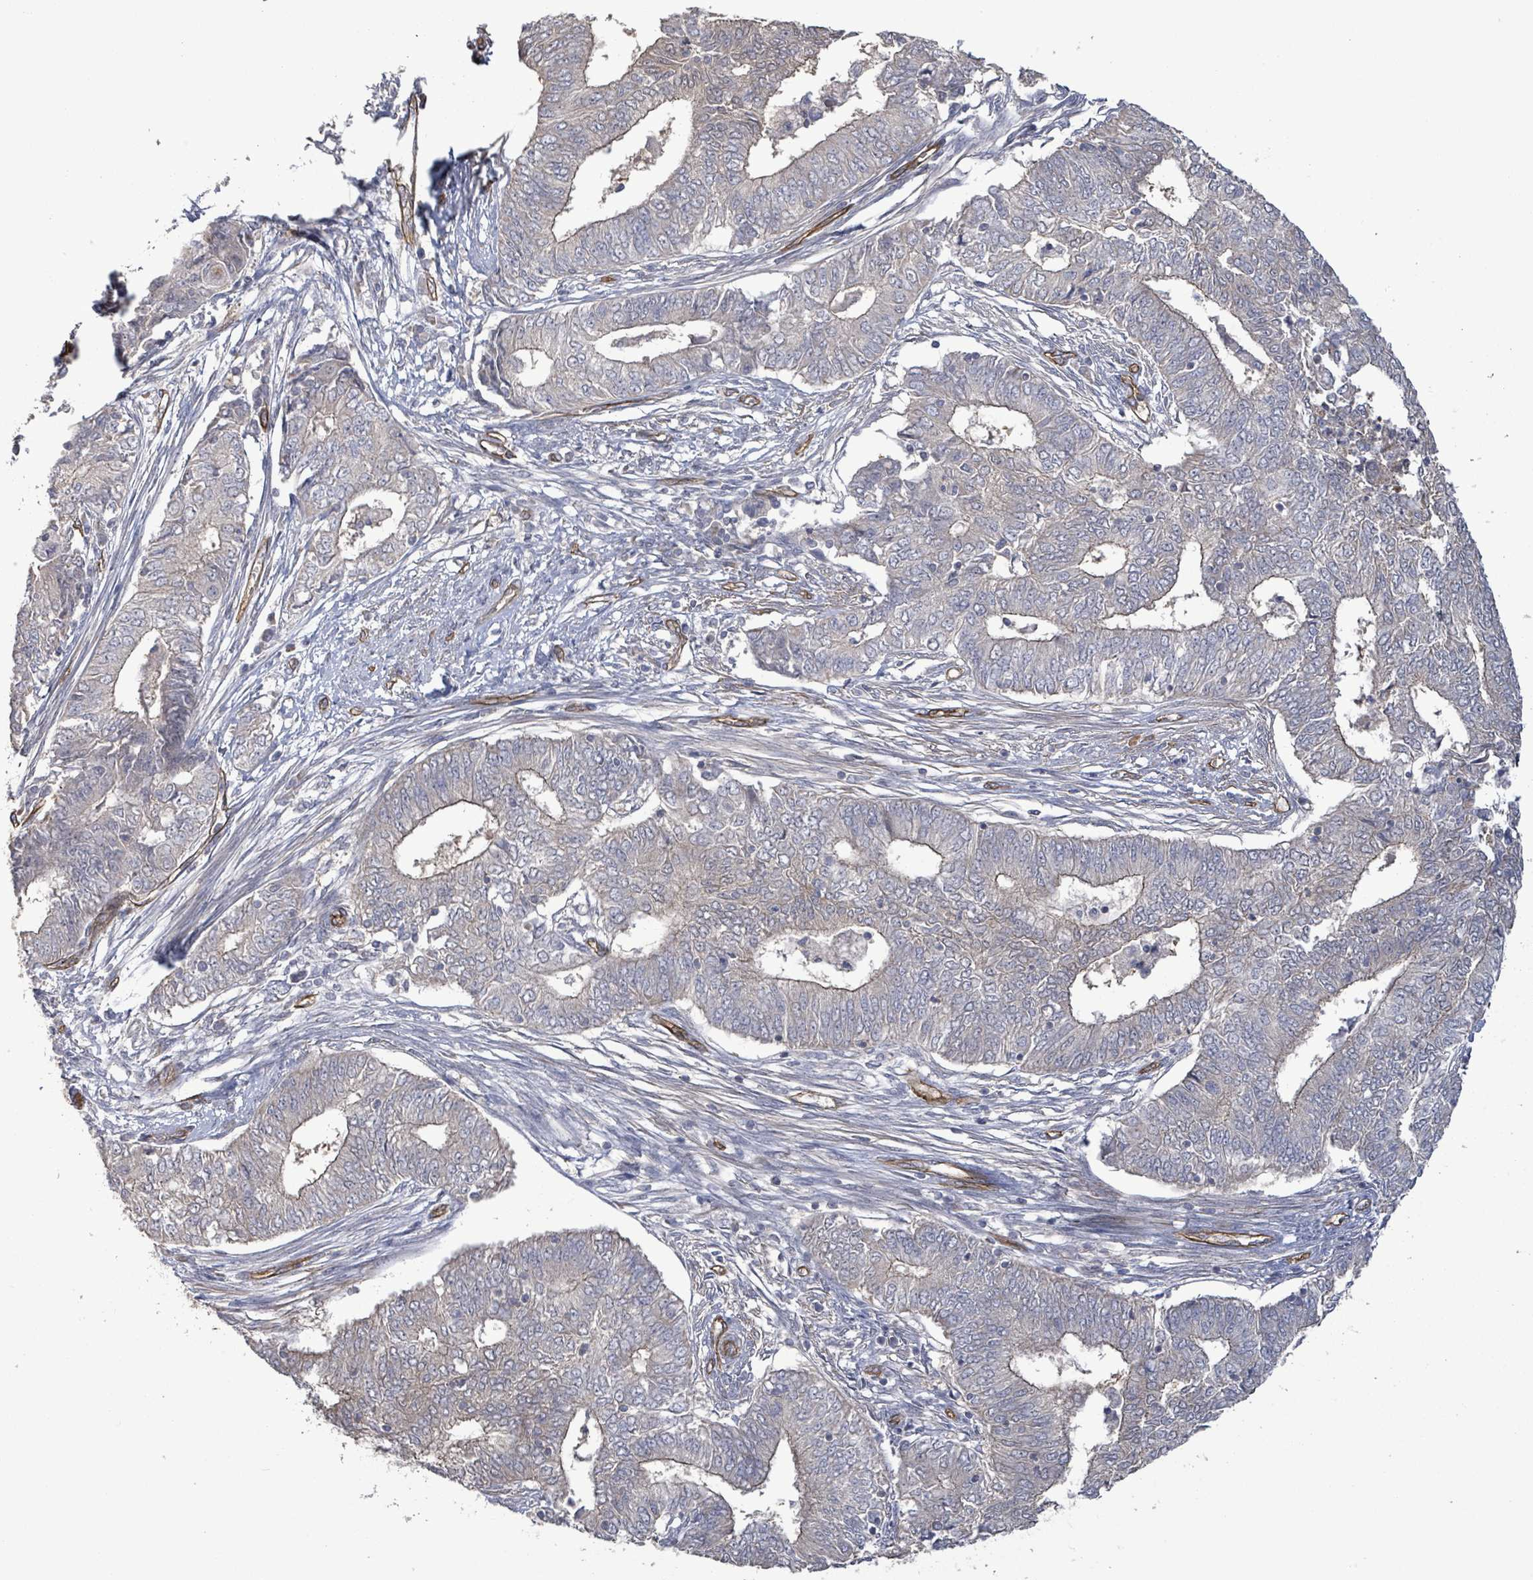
{"staining": {"intensity": "weak", "quantity": "<25%", "location": "cytoplasmic/membranous"}, "tissue": "endometrial cancer", "cell_type": "Tumor cells", "image_type": "cancer", "snomed": [{"axis": "morphology", "description": "Adenocarcinoma, NOS"}, {"axis": "topography", "description": "Endometrium"}], "caption": "The immunohistochemistry (IHC) histopathology image has no significant expression in tumor cells of adenocarcinoma (endometrial) tissue. The staining is performed using DAB brown chromogen with nuclei counter-stained in using hematoxylin.", "gene": "KANK3", "patient": {"sex": "female", "age": 62}}